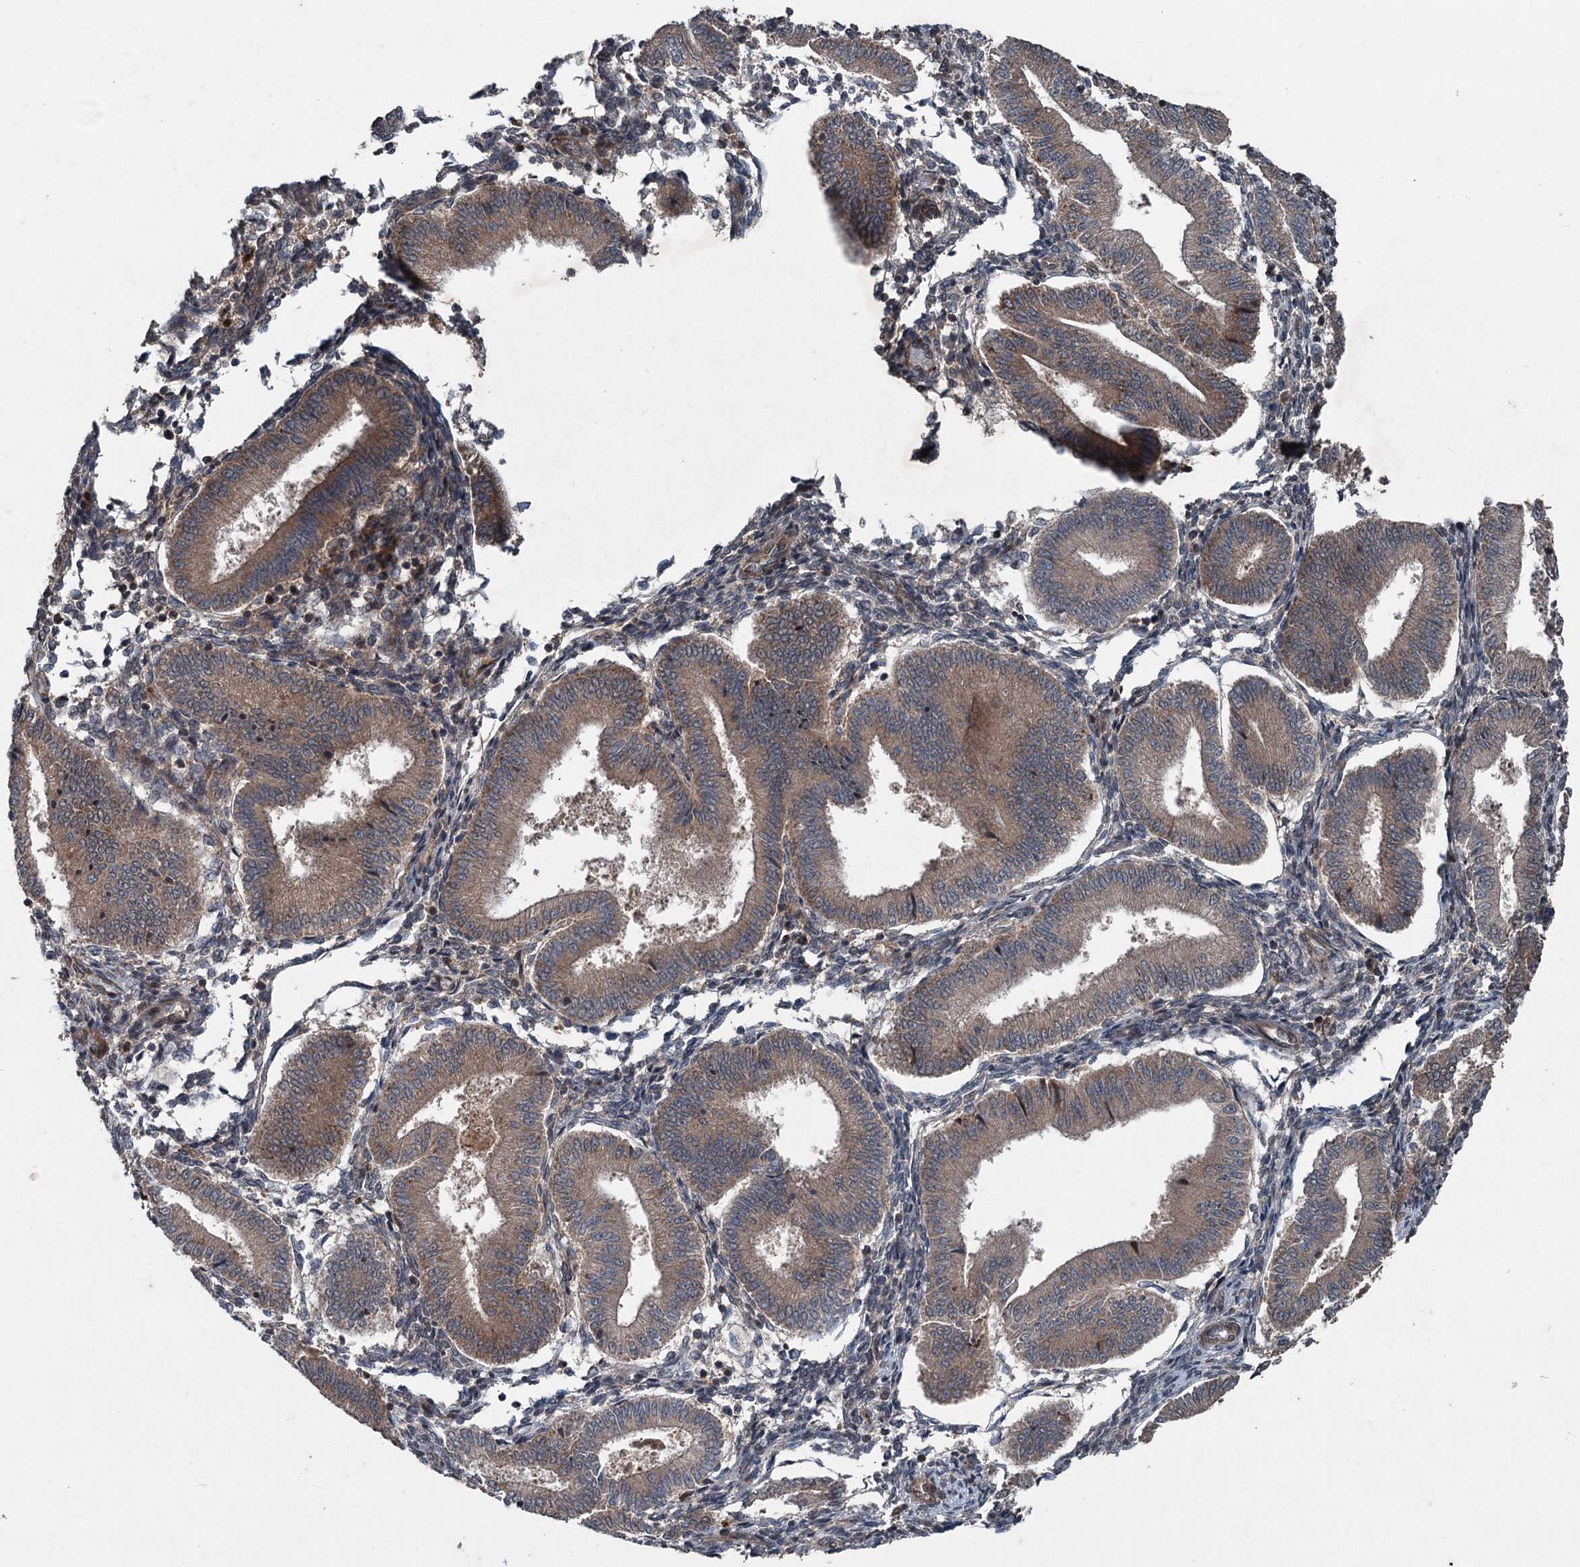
{"staining": {"intensity": "moderate", "quantity": "<25%", "location": "cytoplasmic/membranous"}, "tissue": "endometrium", "cell_type": "Cells in endometrial stroma", "image_type": "normal", "snomed": [{"axis": "morphology", "description": "Normal tissue, NOS"}, {"axis": "topography", "description": "Endometrium"}], "caption": "IHC of normal human endometrium exhibits low levels of moderate cytoplasmic/membranous staining in approximately <25% of cells in endometrial stroma. Using DAB (brown) and hematoxylin (blue) stains, captured at high magnification using brightfield microscopy.", "gene": "ALAS1", "patient": {"sex": "female", "age": 39}}